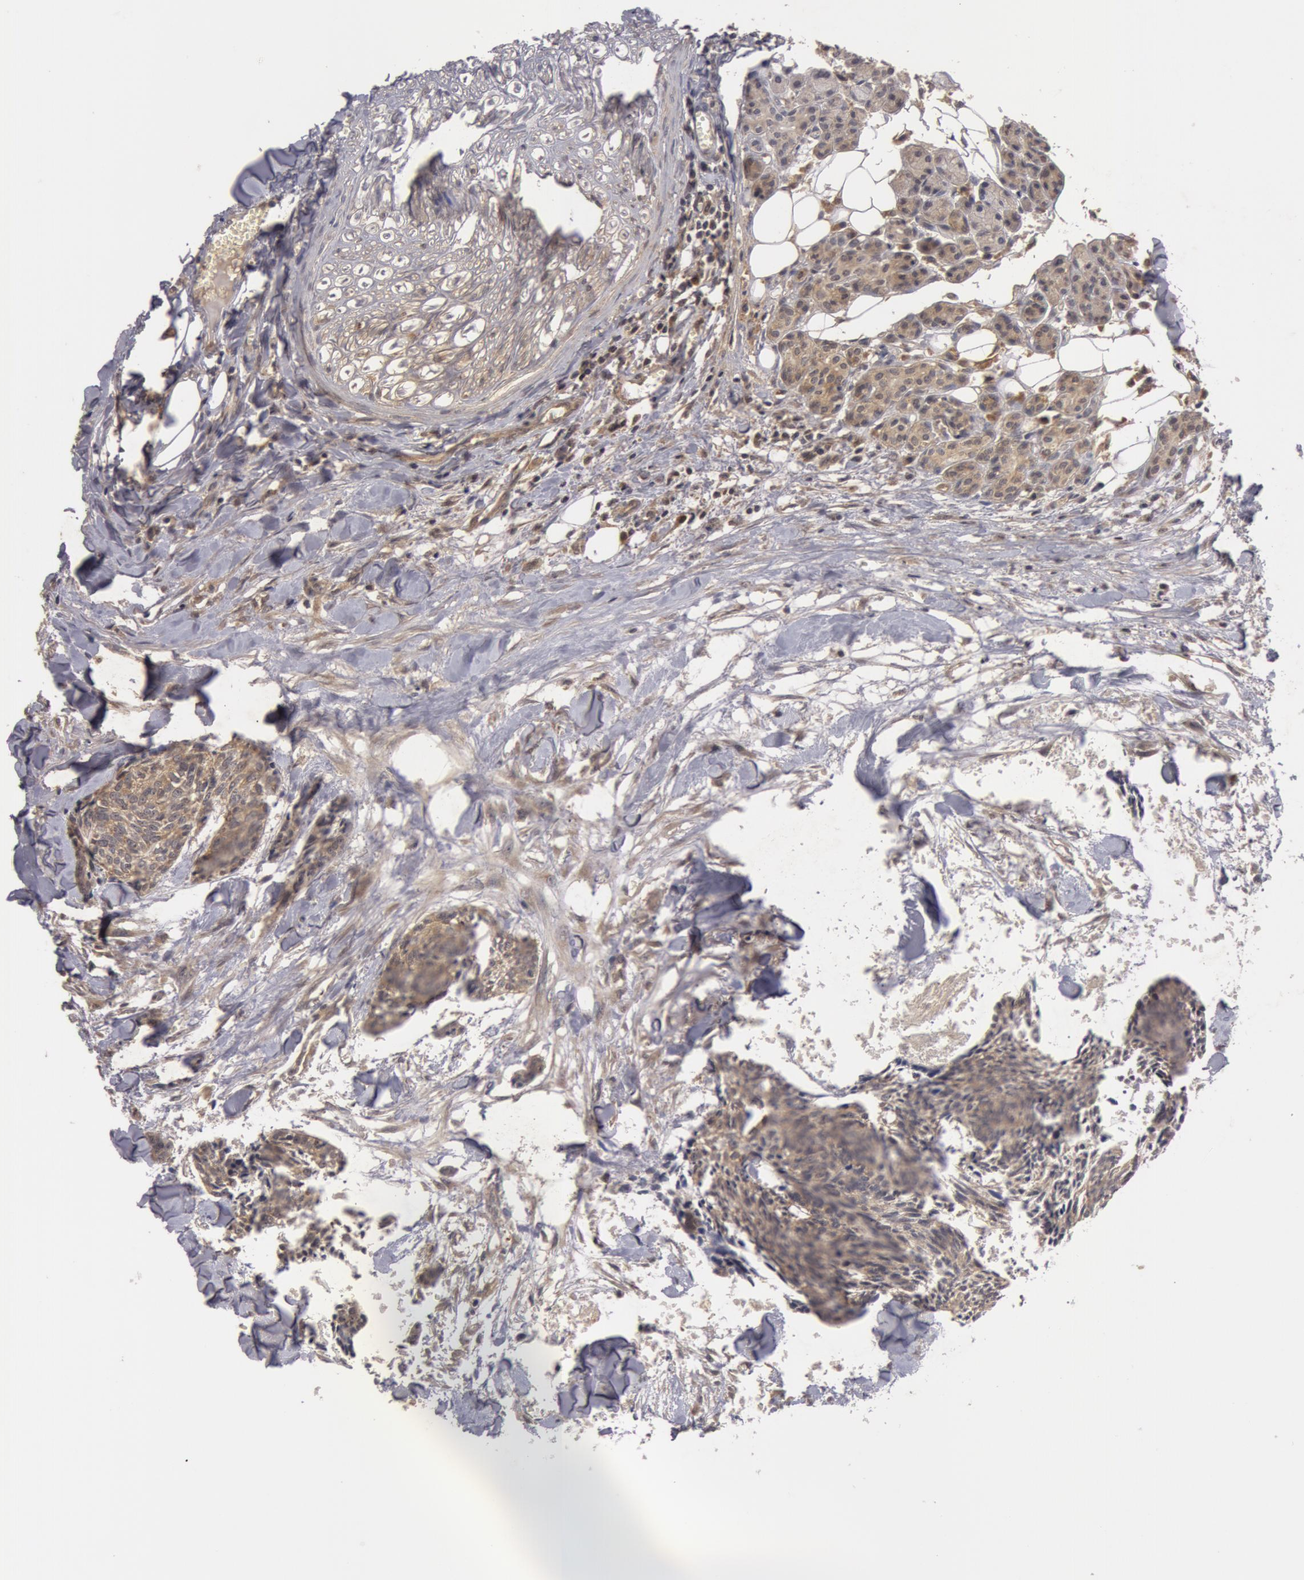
{"staining": {"intensity": "weak", "quantity": ">75%", "location": "cytoplasmic/membranous"}, "tissue": "head and neck cancer", "cell_type": "Tumor cells", "image_type": "cancer", "snomed": [{"axis": "morphology", "description": "Squamous cell carcinoma, NOS"}, {"axis": "topography", "description": "Salivary gland"}, {"axis": "topography", "description": "Head-Neck"}], "caption": "A micrograph showing weak cytoplasmic/membranous expression in approximately >75% of tumor cells in head and neck squamous cell carcinoma, as visualized by brown immunohistochemical staining.", "gene": "BCHE", "patient": {"sex": "male", "age": 70}}